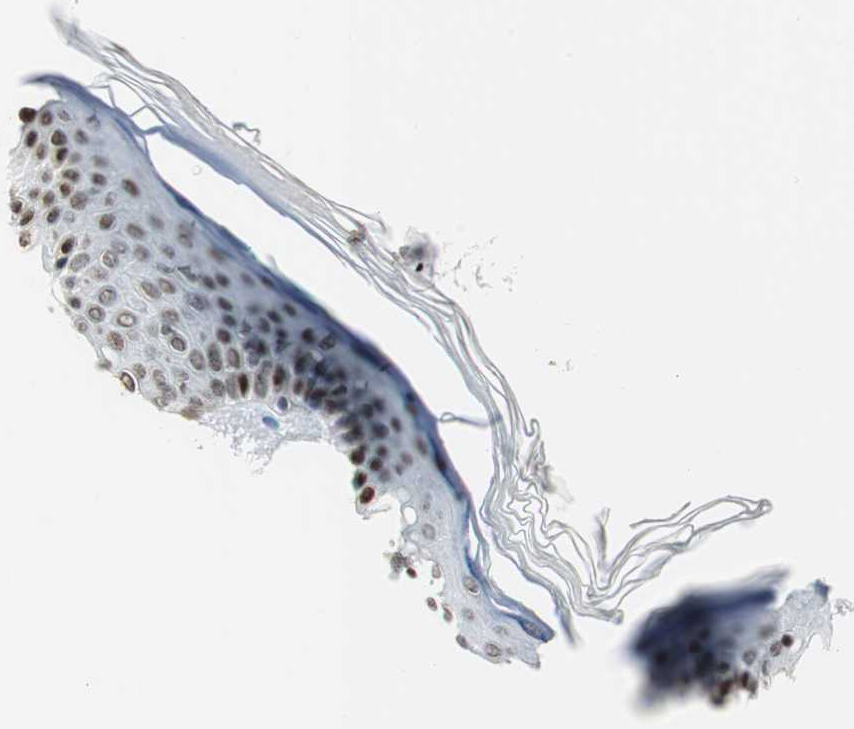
{"staining": {"intensity": "negative", "quantity": "none", "location": "none"}, "tissue": "skin", "cell_type": "Fibroblasts", "image_type": "normal", "snomed": [{"axis": "morphology", "description": "Normal tissue, NOS"}, {"axis": "topography", "description": "Skin"}], "caption": "Human skin stained for a protein using immunohistochemistry shows no staining in fibroblasts.", "gene": "RBBP4", "patient": {"sex": "female", "age": 19}}